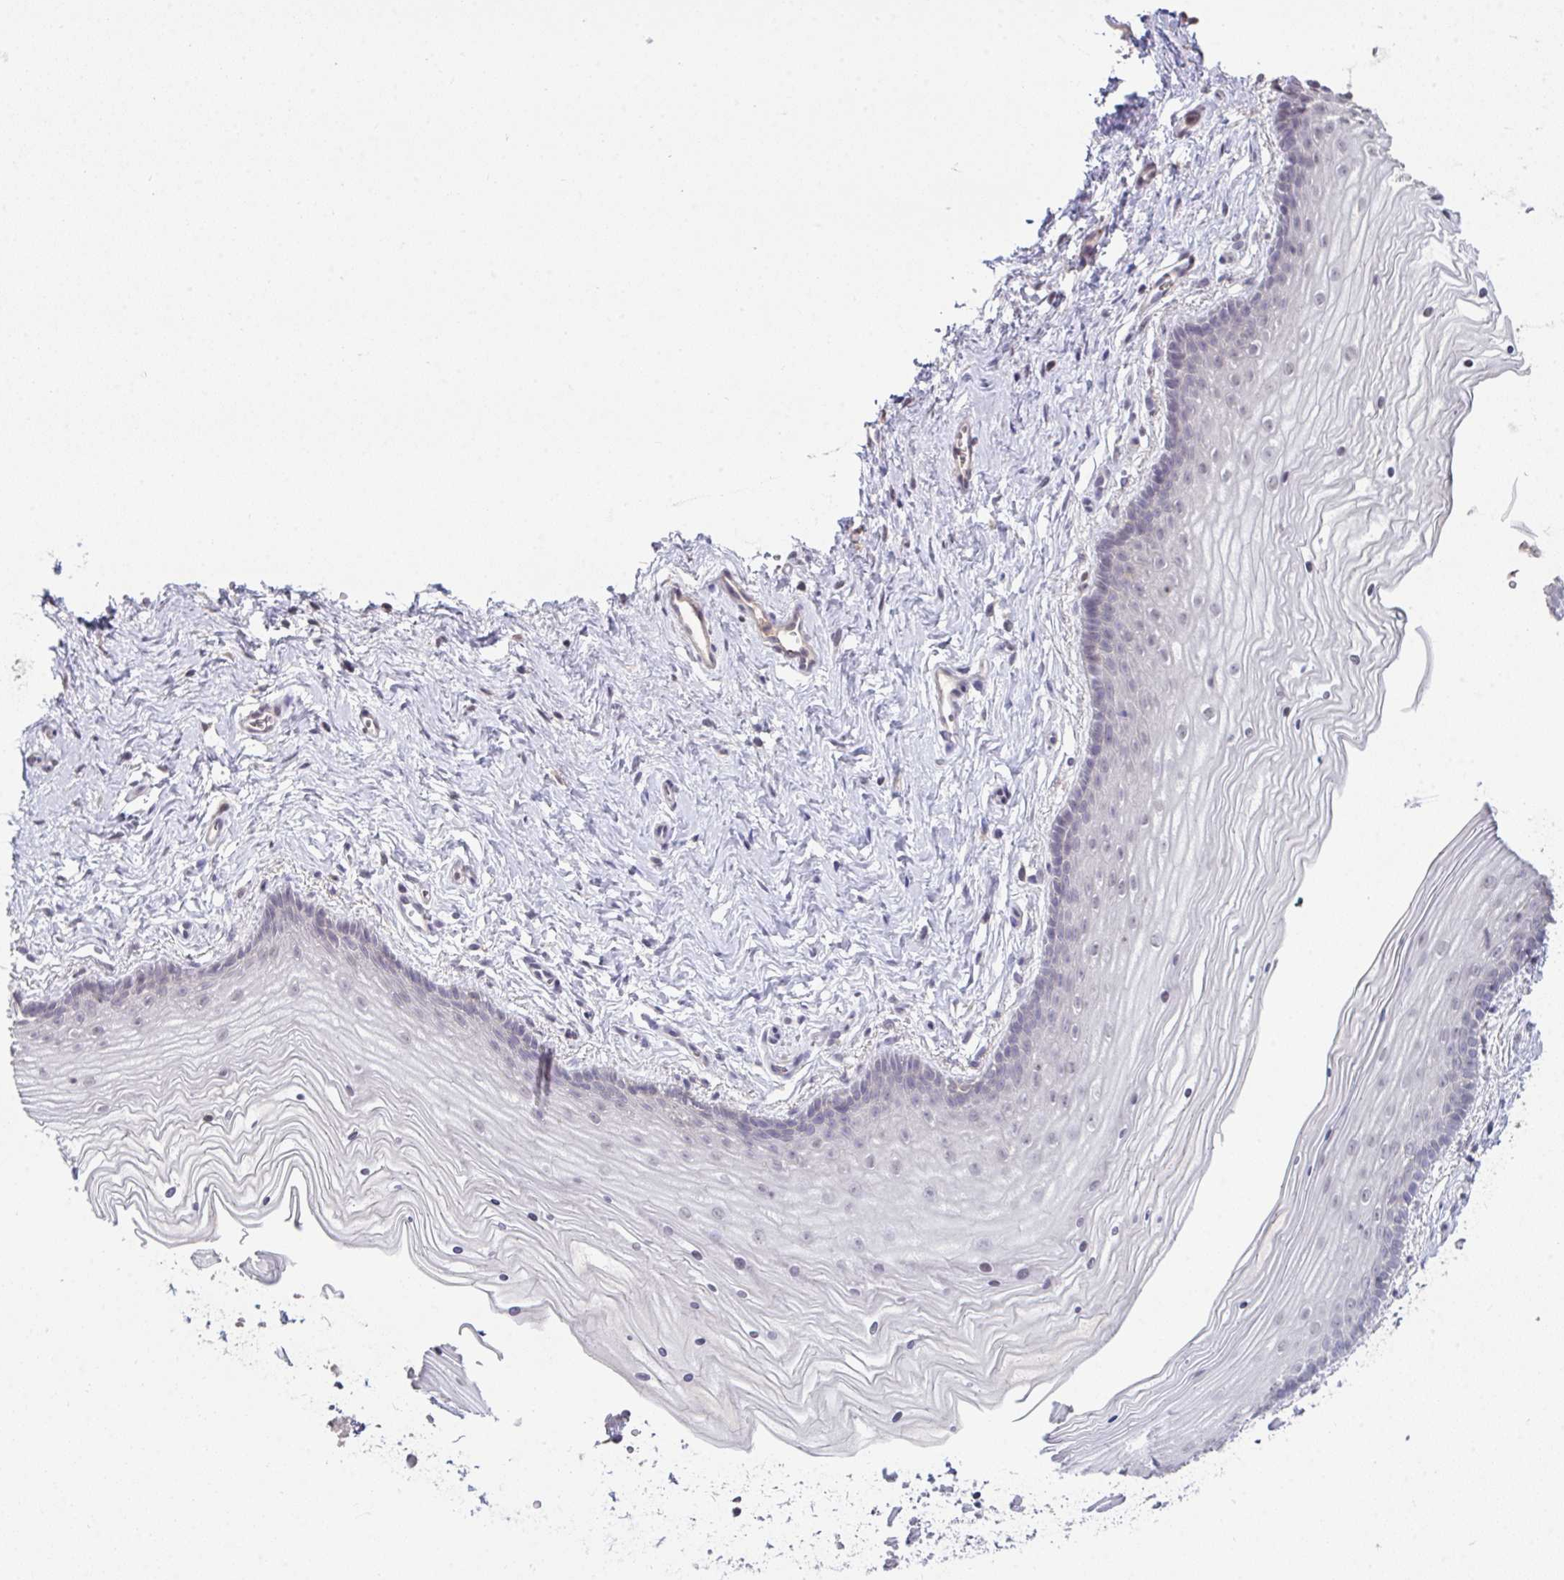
{"staining": {"intensity": "negative", "quantity": "none", "location": "none"}, "tissue": "vagina", "cell_type": "Squamous epithelial cells", "image_type": "normal", "snomed": [{"axis": "morphology", "description": "Normal tissue, NOS"}, {"axis": "topography", "description": "Vagina"}], "caption": "Squamous epithelial cells show no significant staining in normal vagina. (Stains: DAB (3,3'-diaminobenzidine) IHC with hematoxylin counter stain, Microscopy: brightfield microscopy at high magnification).", "gene": "GLTPD2", "patient": {"sex": "female", "age": 38}}